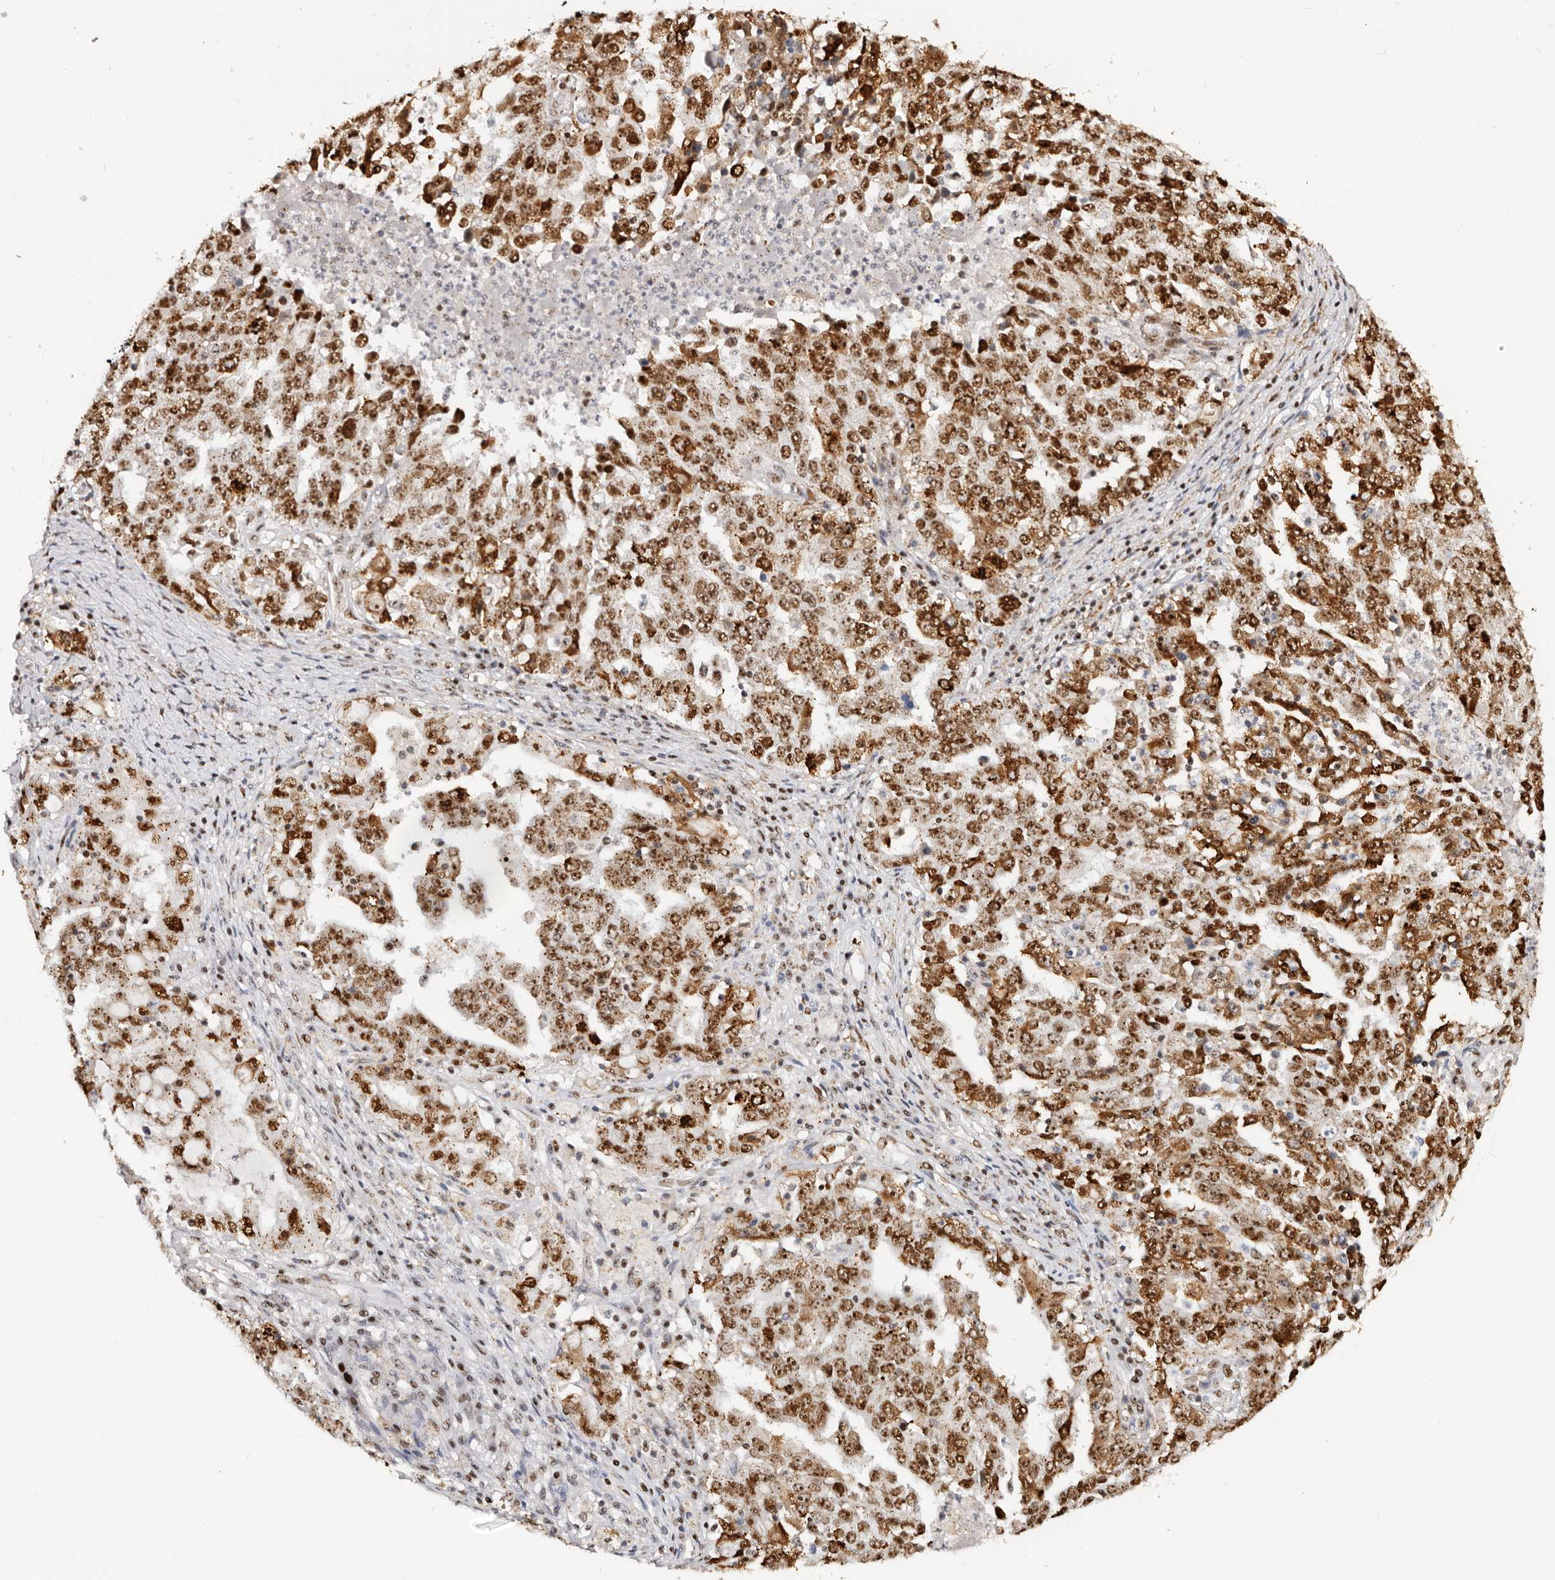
{"staining": {"intensity": "strong", "quantity": ">75%", "location": "cytoplasmic/membranous,nuclear"}, "tissue": "ovarian cancer", "cell_type": "Tumor cells", "image_type": "cancer", "snomed": [{"axis": "morphology", "description": "Carcinoma, endometroid"}, {"axis": "topography", "description": "Ovary"}], "caption": "Immunohistochemical staining of endometroid carcinoma (ovarian) reveals strong cytoplasmic/membranous and nuclear protein staining in about >75% of tumor cells. (Brightfield microscopy of DAB IHC at high magnification).", "gene": "IQGAP3", "patient": {"sex": "female", "age": 62}}